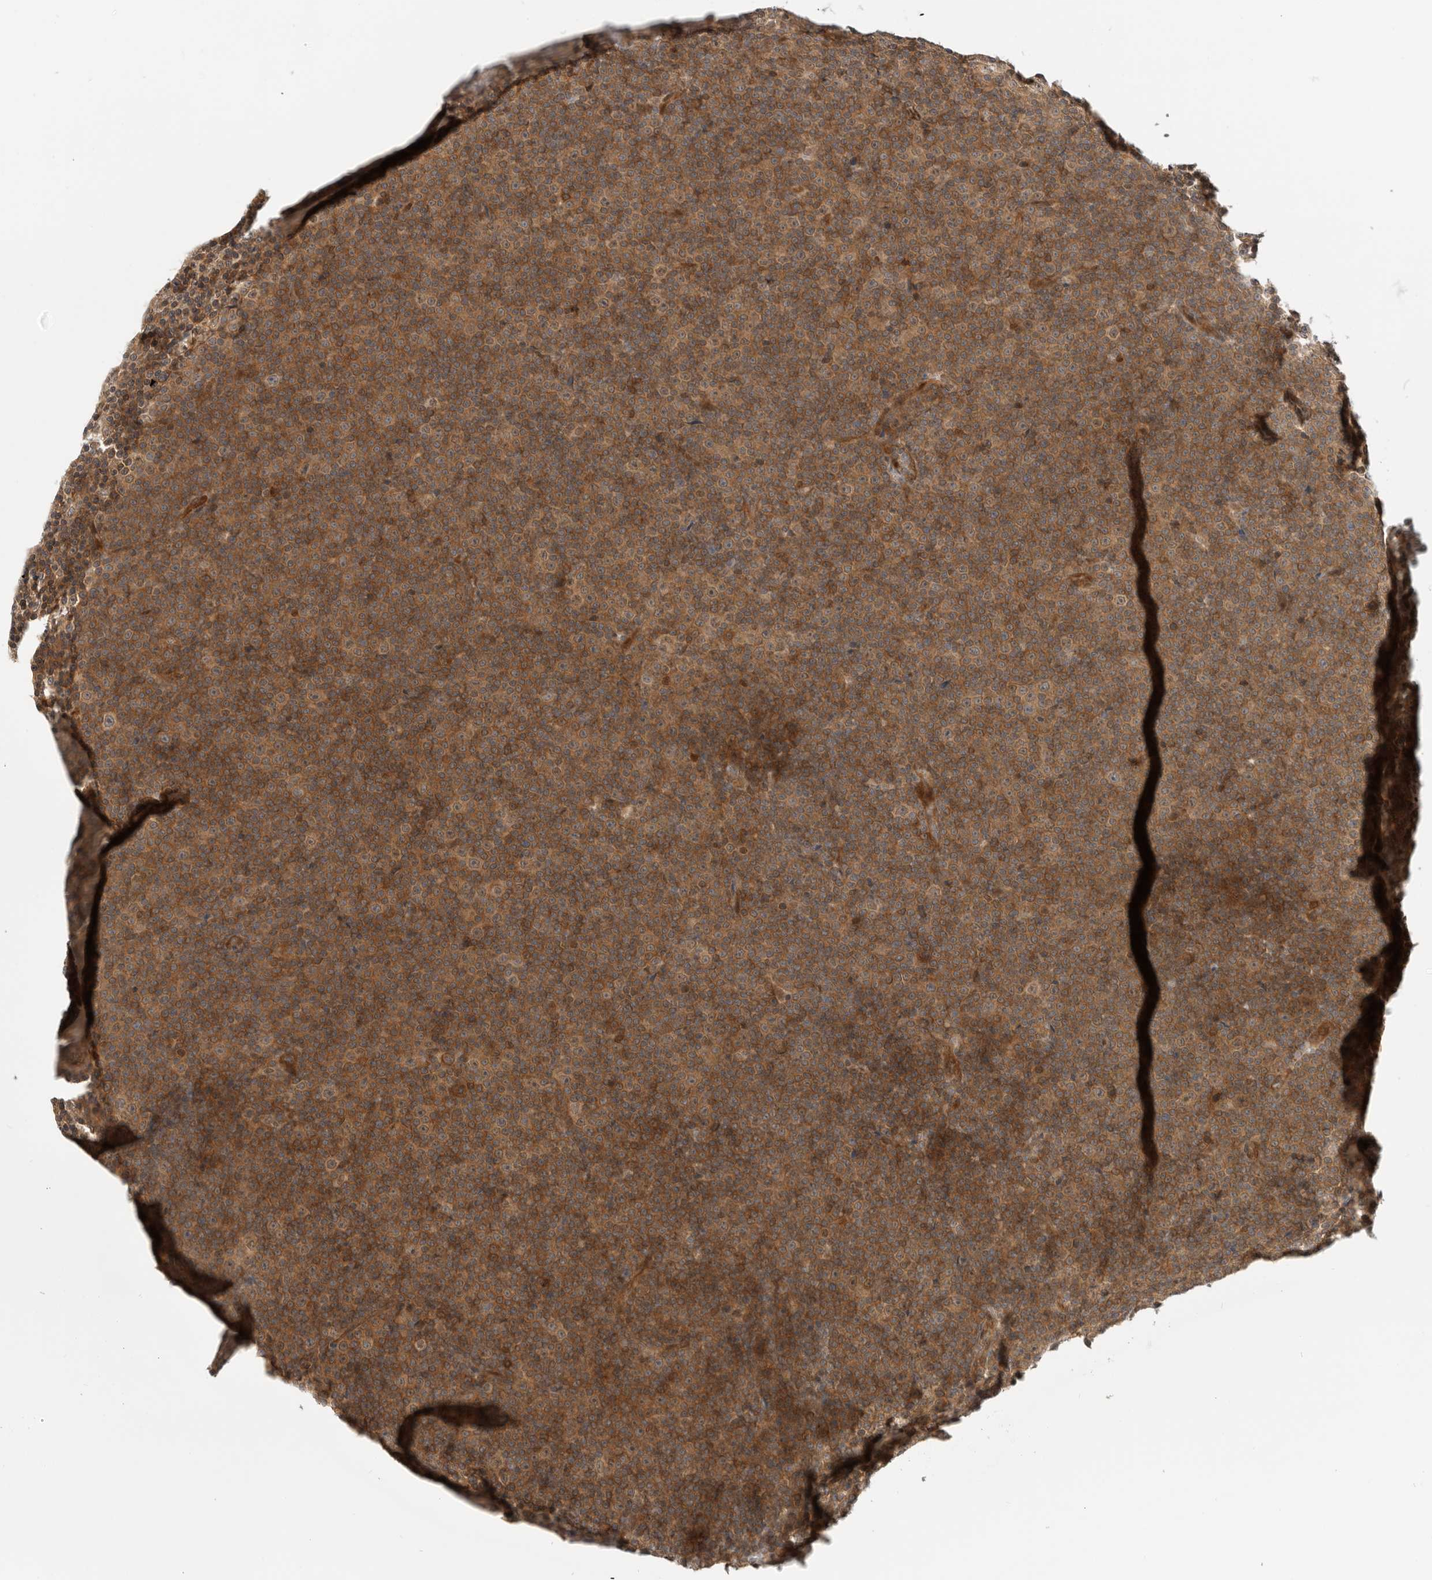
{"staining": {"intensity": "strong", "quantity": ">75%", "location": "cytoplasmic/membranous"}, "tissue": "lymphoma", "cell_type": "Tumor cells", "image_type": "cancer", "snomed": [{"axis": "morphology", "description": "Malignant lymphoma, non-Hodgkin's type, Low grade"}, {"axis": "topography", "description": "Lymph node"}], "caption": "DAB (3,3'-diaminobenzidine) immunohistochemical staining of lymphoma reveals strong cytoplasmic/membranous protein staining in about >75% of tumor cells. Nuclei are stained in blue.", "gene": "DCAF8", "patient": {"sex": "female", "age": 67}}